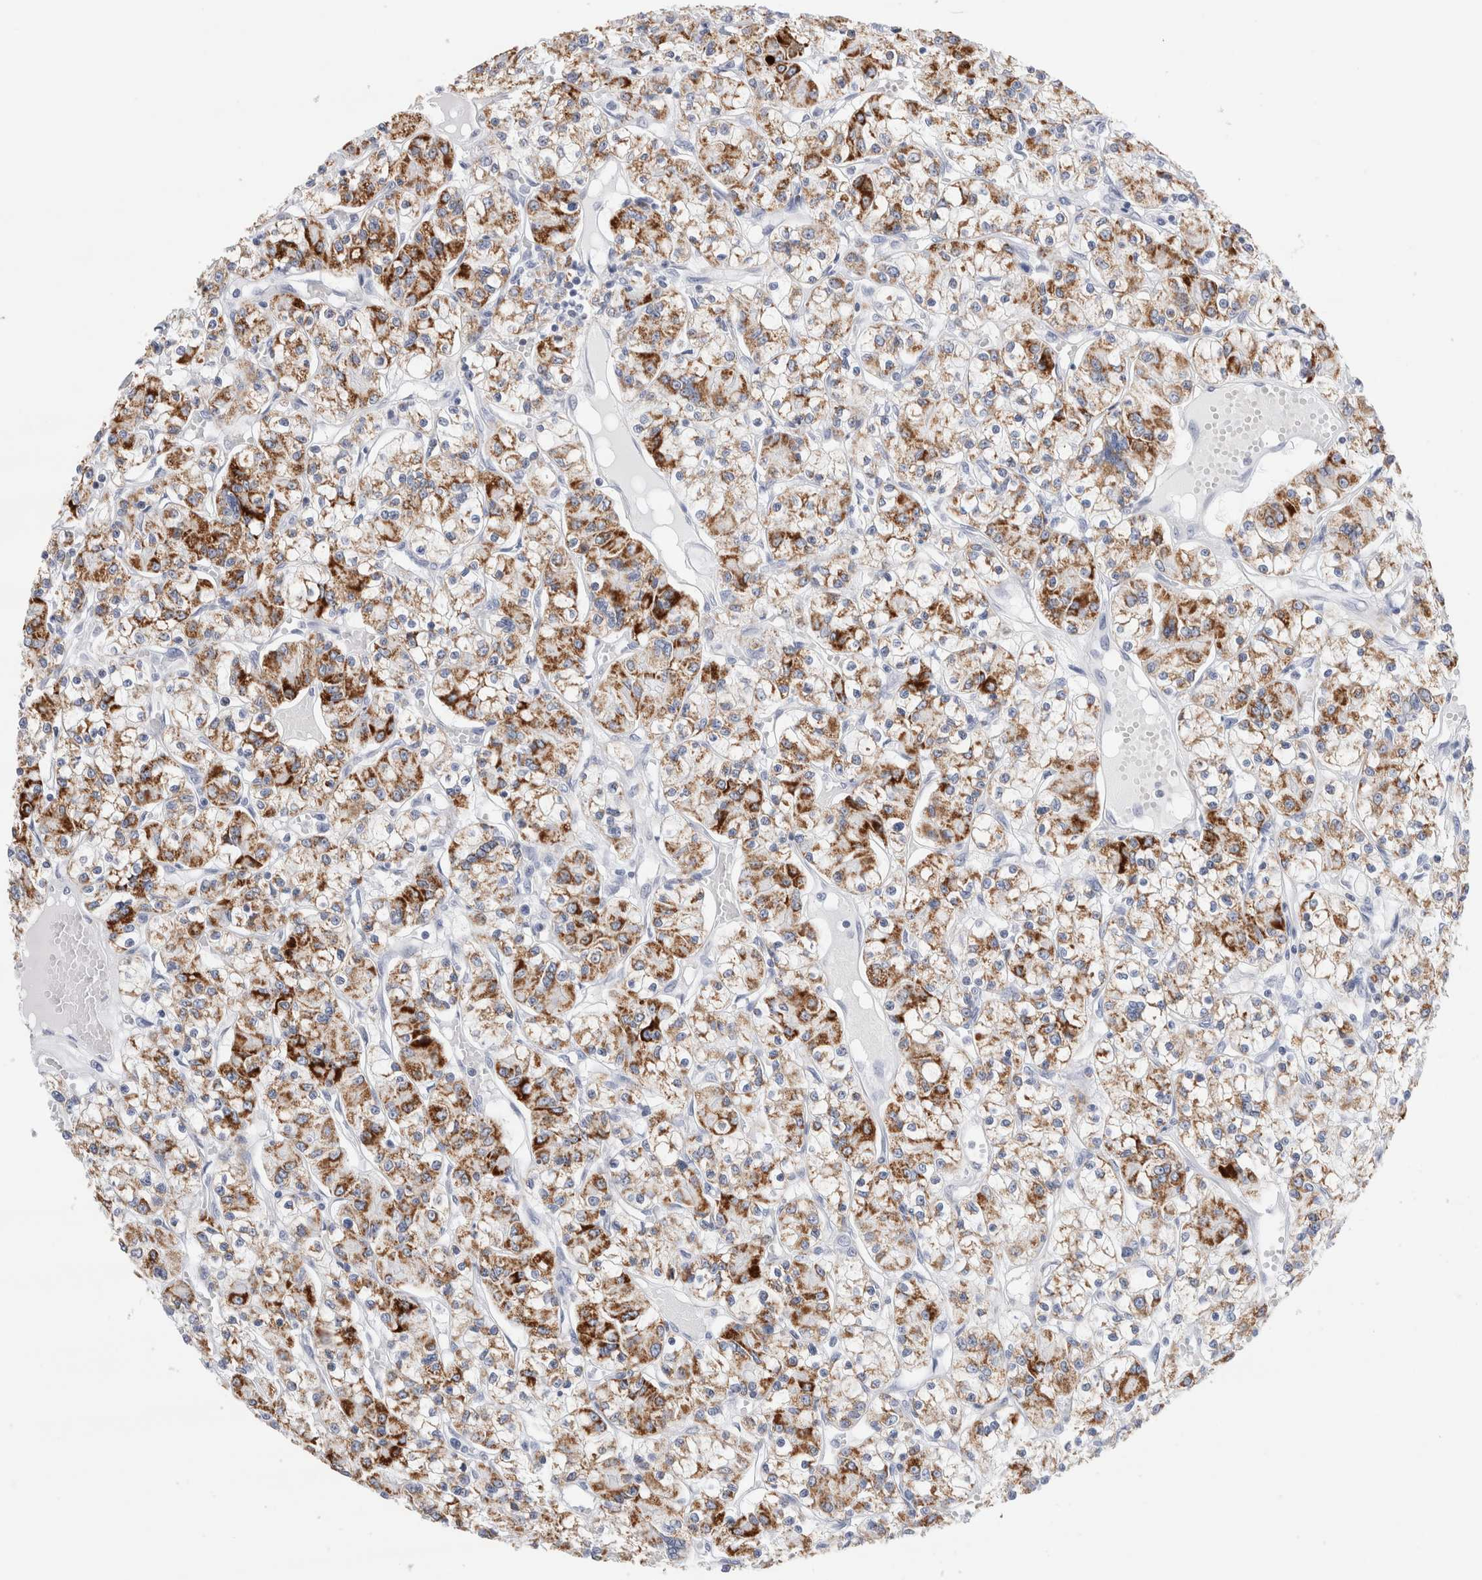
{"staining": {"intensity": "strong", "quantity": "25%-75%", "location": "cytoplasmic/membranous"}, "tissue": "renal cancer", "cell_type": "Tumor cells", "image_type": "cancer", "snomed": [{"axis": "morphology", "description": "Adenocarcinoma, NOS"}, {"axis": "topography", "description": "Kidney"}], "caption": "DAB immunohistochemical staining of renal cancer displays strong cytoplasmic/membranous protein positivity in approximately 25%-75% of tumor cells.", "gene": "ECHDC2", "patient": {"sex": "female", "age": 59}}